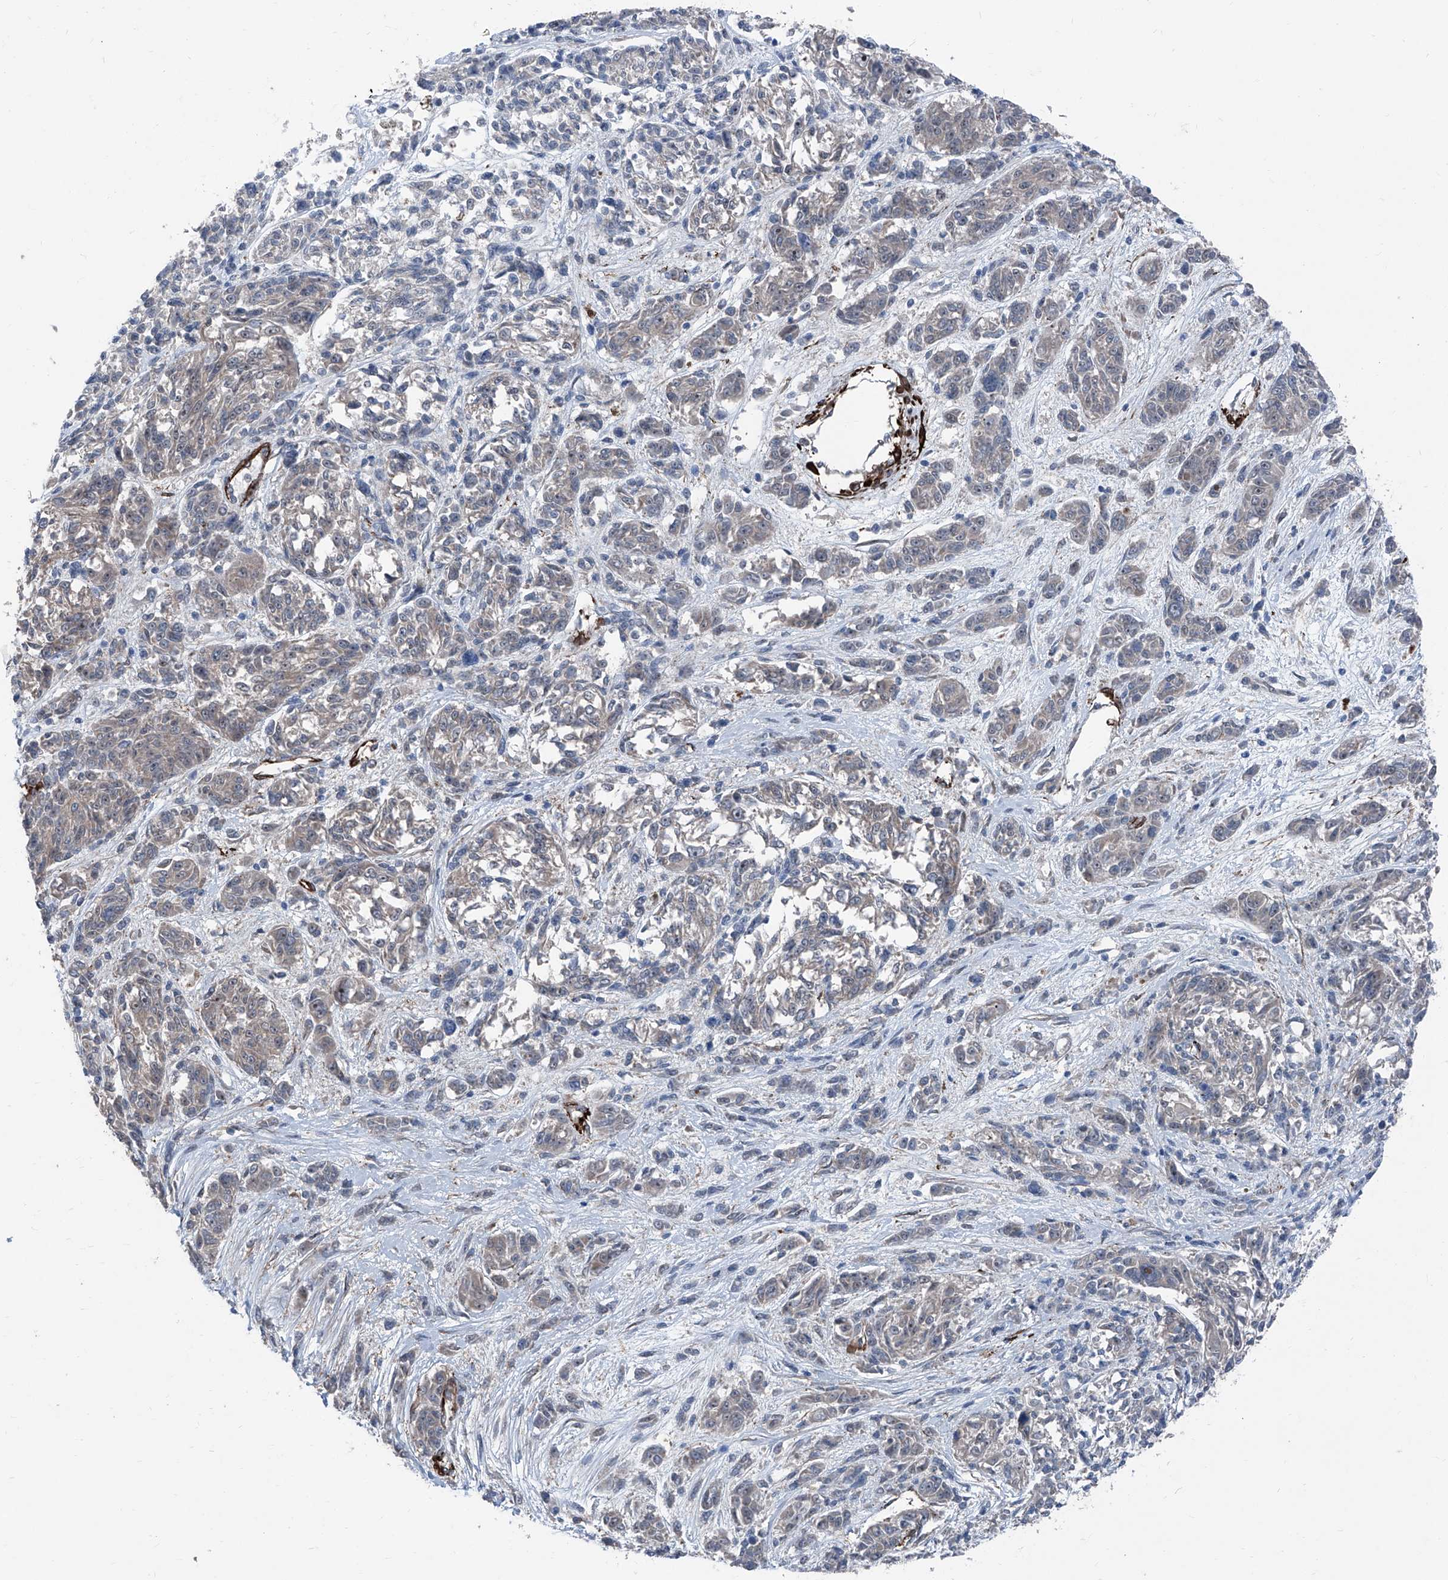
{"staining": {"intensity": "negative", "quantity": "none", "location": "none"}, "tissue": "melanoma", "cell_type": "Tumor cells", "image_type": "cancer", "snomed": [{"axis": "morphology", "description": "Malignant melanoma, NOS"}, {"axis": "topography", "description": "Skin"}], "caption": "Immunohistochemistry (IHC) of malignant melanoma exhibits no expression in tumor cells.", "gene": "COA7", "patient": {"sex": "male", "age": 53}}